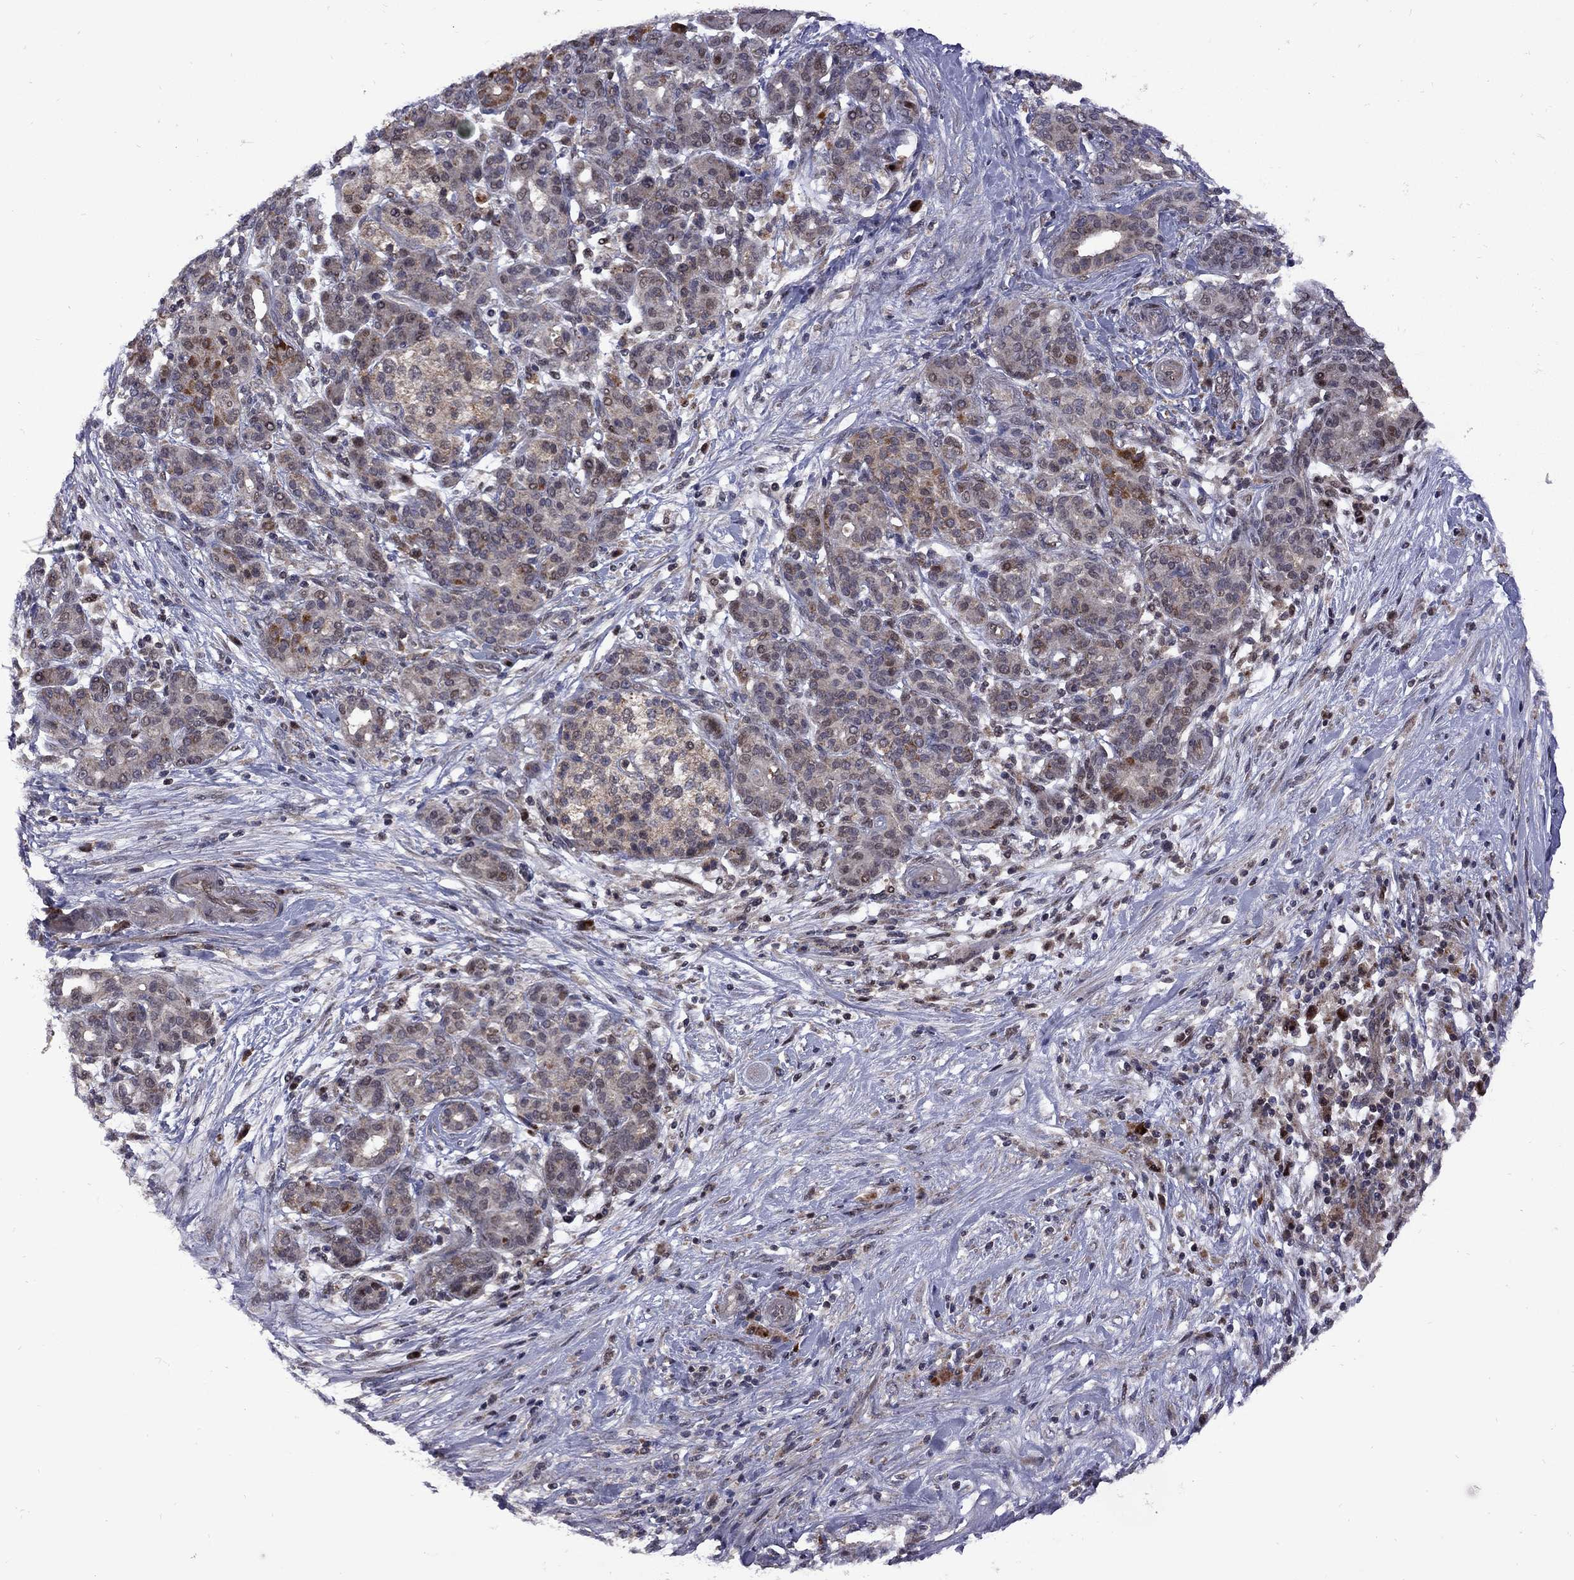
{"staining": {"intensity": "moderate", "quantity": "25%-75%", "location": "cytoplasmic/membranous"}, "tissue": "pancreatic cancer", "cell_type": "Tumor cells", "image_type": "cancer", "snomed": [{"axis": "morphology", "description": "Adenocarcinoma, NOS"}, {"axis": "topography", "description": "Pancreas"}], "caption": "Immunohistochemistry (DAB) staining of pancreatic cancer (adenocarcinoma) demonstrates moderate cytoplasmic/membranous protein expression in approximately 25%-75% of tumor cells. Using DAB (3,3'-diaminobenzidine) (brown) and hematoxylin (blue) stains, captured at high magnification using brightfield microscopy.", "gene": "IPP", "patient": {"sex": "male", "age": 44}}